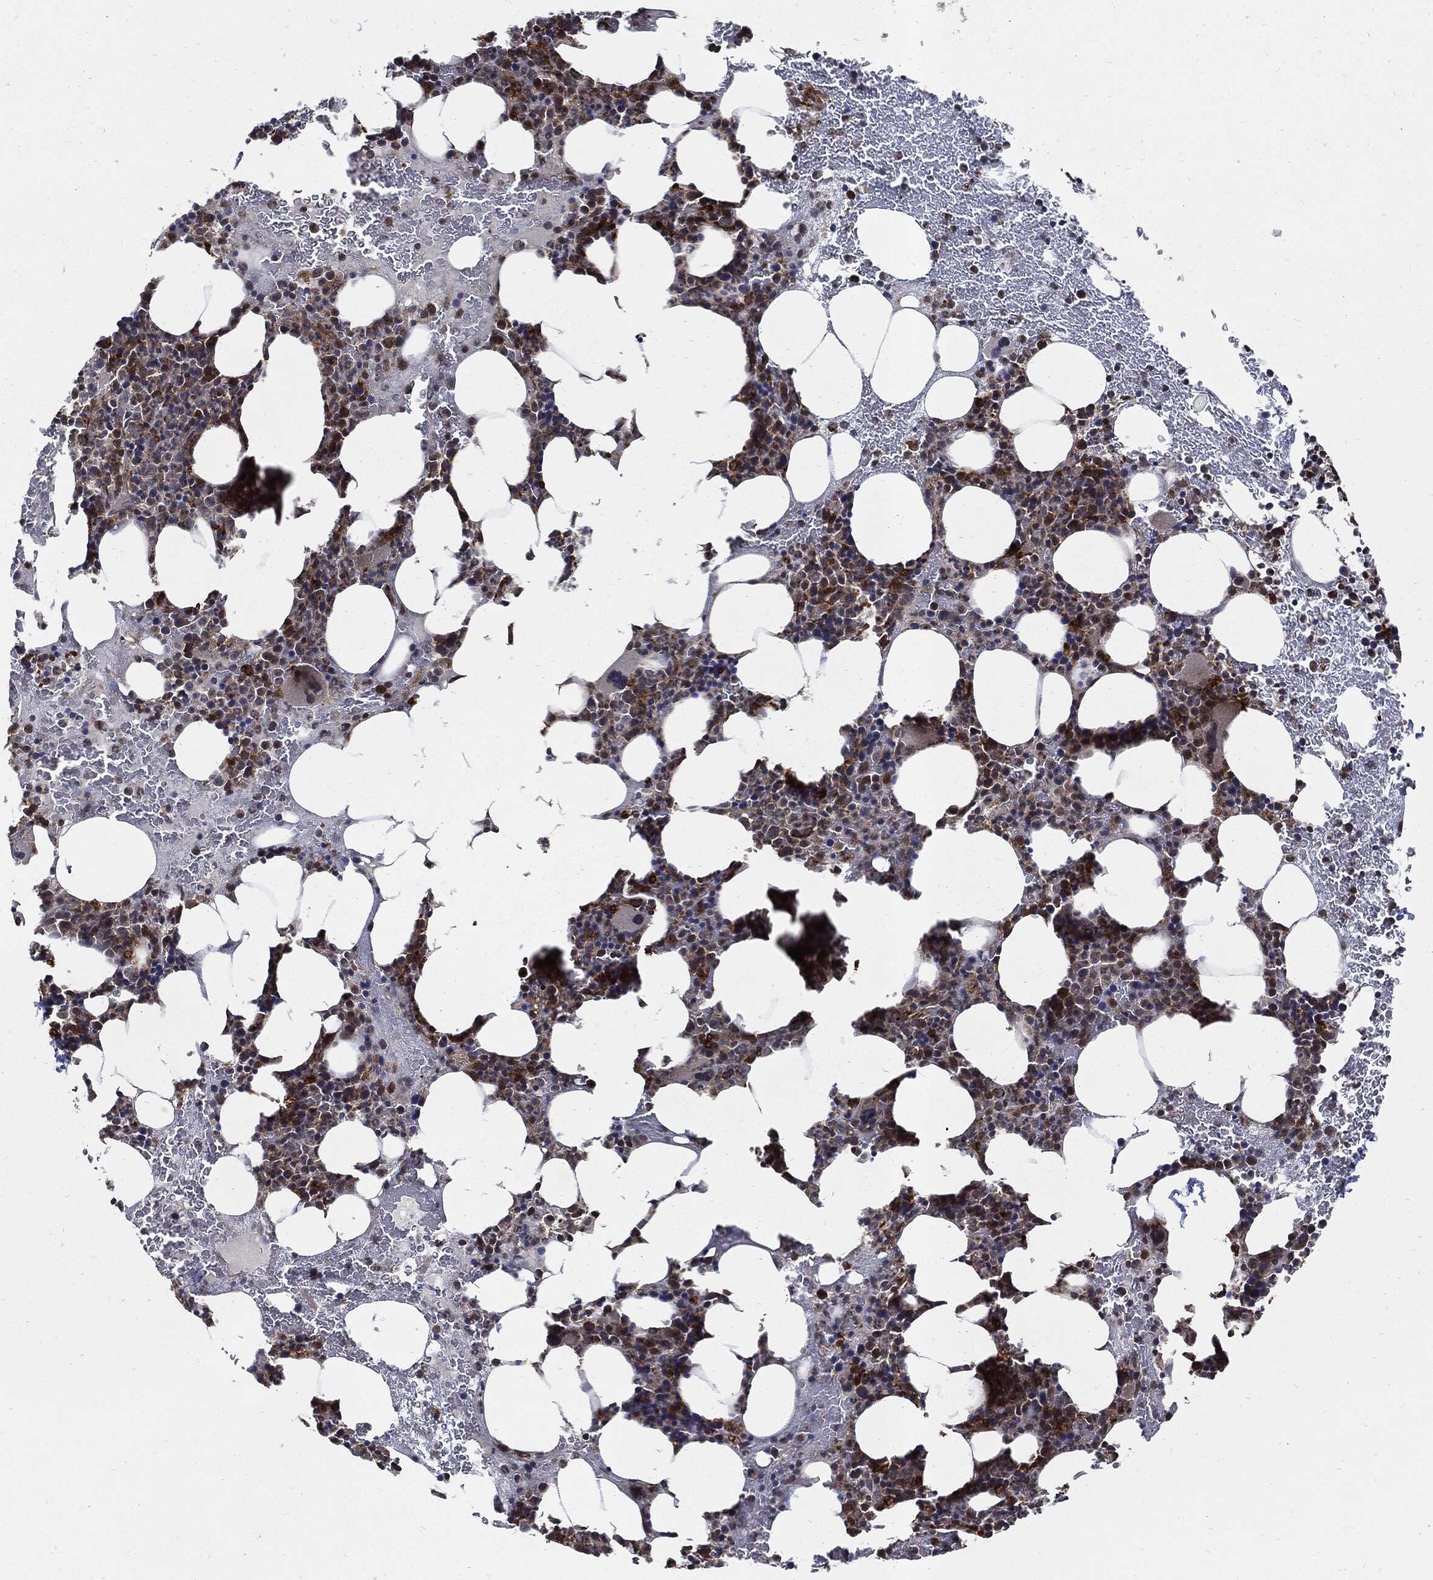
{"staining": {"intensity": "moderate", "quantity": "25%-75%", "location": "cytoplasmic/membranous"}, "tissue": "bone marrow", "cell_type": "Hematopoietic cells", "image_type": "normal", "snomed": [{"axis": "morphology", "description": "Normal tissue, NOS"}, {"axis": "topography", "description": "Bone marrow"}], "caption": "Immunohistochemistry of normal human bone marrow reveals medium levels of moderate cytoplasmic/membranous staining in about 25%-75% of hematopoietic cells.", "gene": "SLC31A2", "patient": {"sex": "male", "age": 83}}